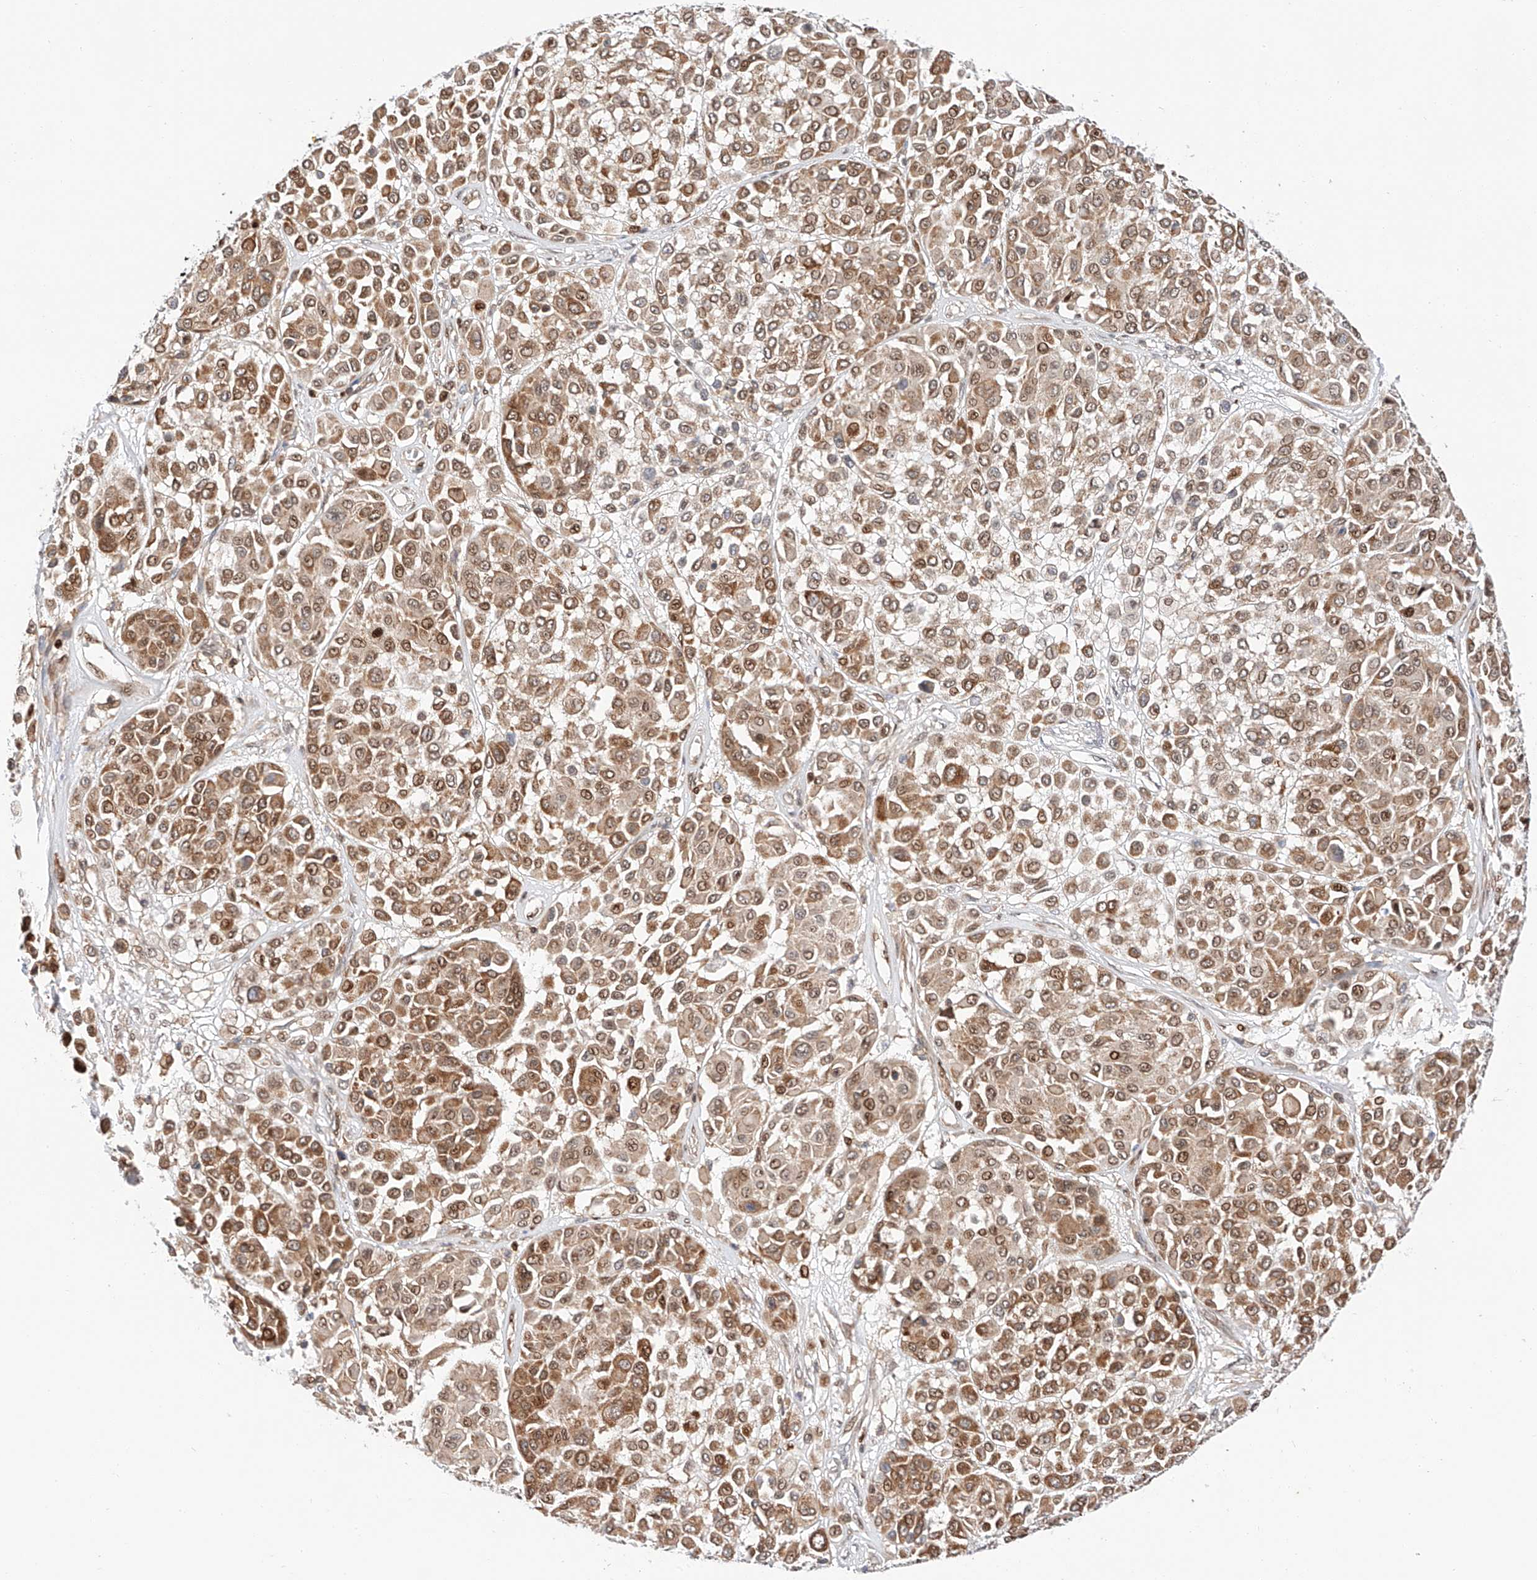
{"staining": {"intensity": "moderate", "quantity": ">75%", "location": "cytoplasmic/membranous,nuclear"}, "tissue": "melanoma", "cell_type": "Tumor cells", "image_type": "cancer", "snomed": [{"axis": "morphology", "description": "Malignant melanoma, Metastatic site"}, {"axis": "topography", "description": "Soft tissue"}], "caption": "IHC photomicrograph of malignant melanoma (metastatic site) stained for a protein (brown), which reveals medium levels of moderate cytoplasmic/membranous and nuclear positivity in about >75% of tumor cells.", "gene": "HDAC9", "patient": {"sex": "male", "age": 41}}